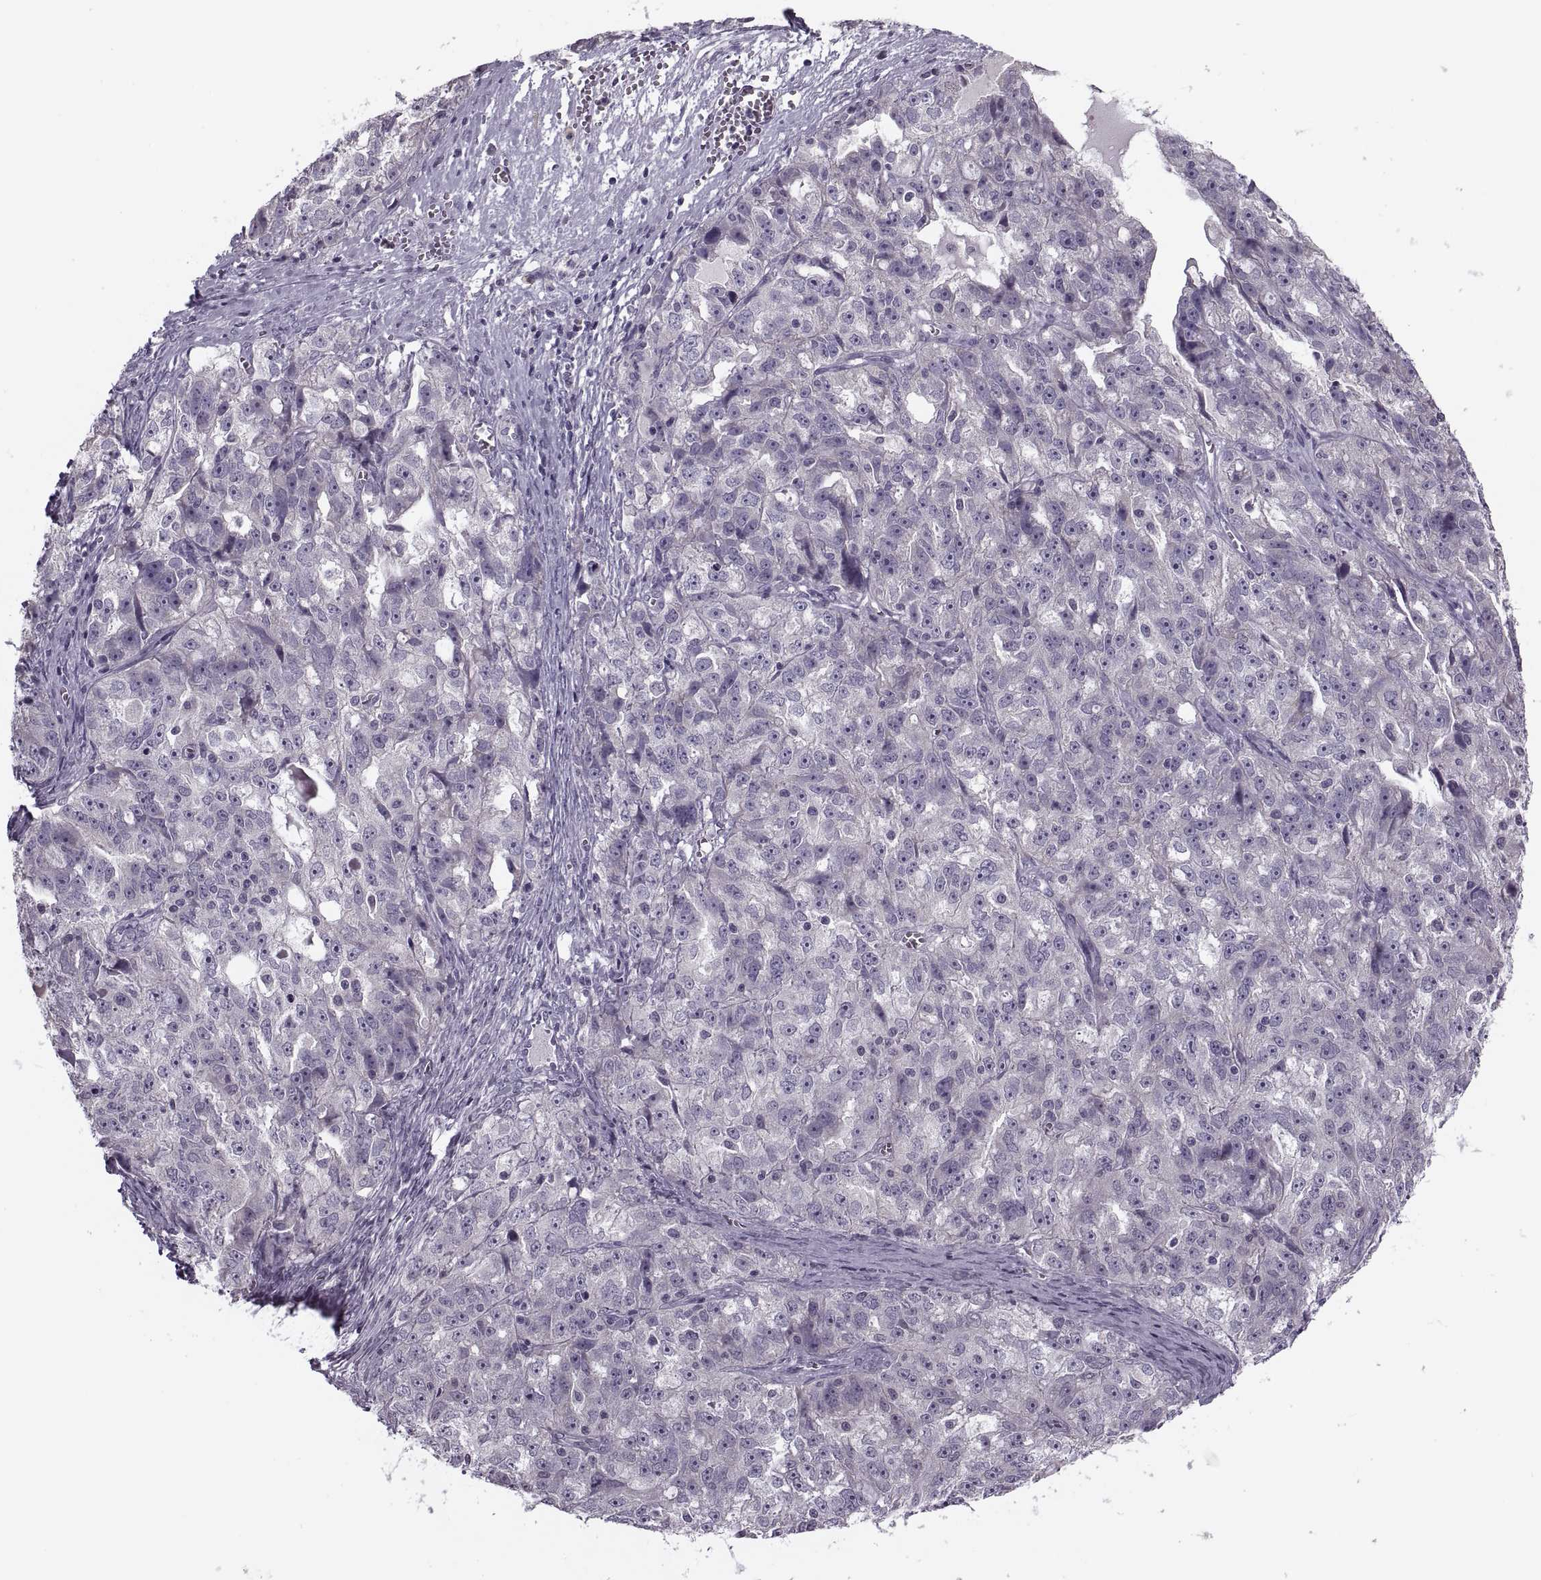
{"staining": {"intensity": "negative", "quantity": "none", "location": "none"}, "tissue": "ovarian cancer", "cell_type": "Tumor cells", "image_type": "cancer", "snomed": [{"axis": "morphology", "description": "Cystadenocarcinoma, serous, NOS"}, {"axis": "topography", "description": "Ovary"}], "caption": "Tumor cells are negative for protein expression in human serous cystadenocarcinoma (ovarian).", "gene": "PRSS54", "patient": {"sex": "female", "age": 51}}